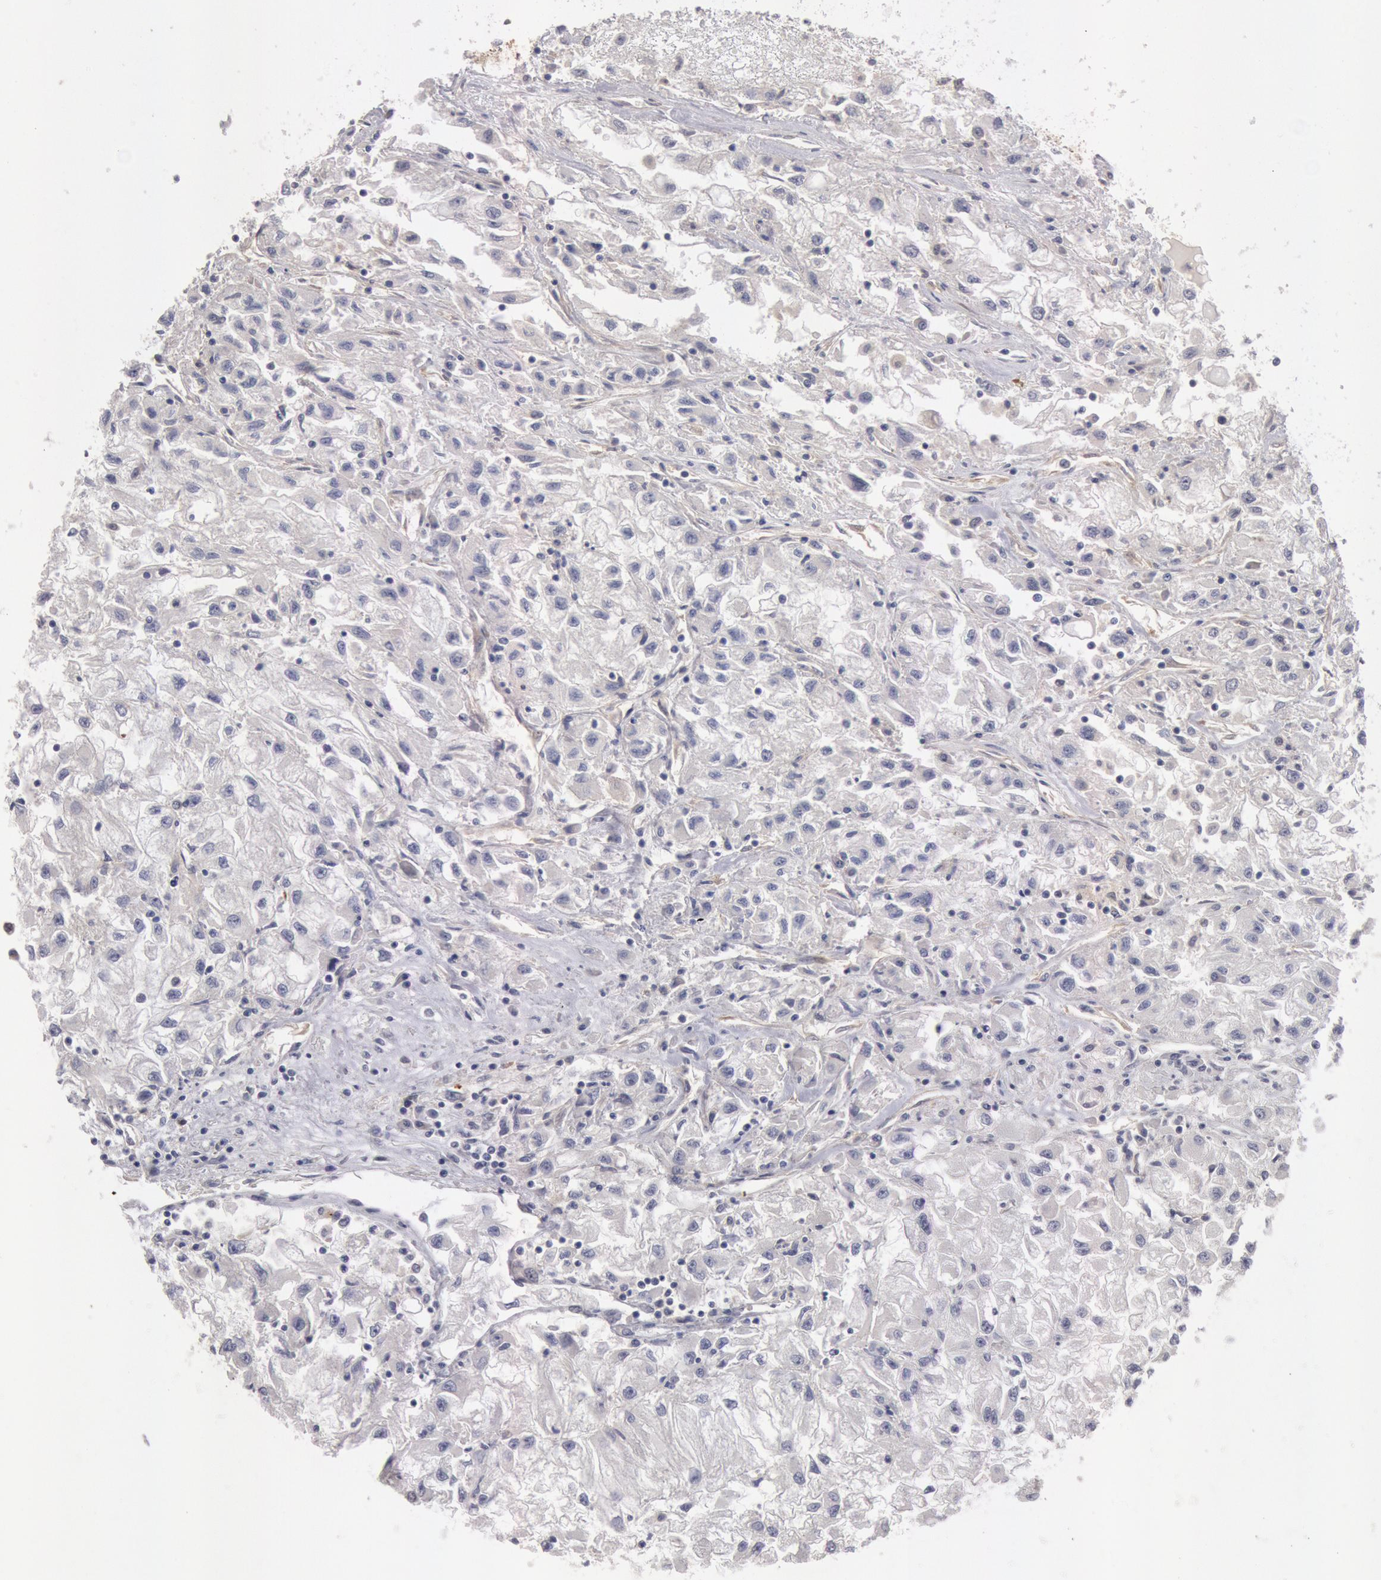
{"staining": {"intensity": "negative", "quantity": "none", "location": "none"}, "tissue": "renal cancer", "cell_type": "Tumor cells", "image_type": "cancer", "snomed": [{"axis": "morphology", "description": "Adenocarcinoma, NOS"}, {"axis": "topography", "description": "Kidney"}], "caption": "An immunohistochemistry micrograph of renal adenocarcinoma is shown. There is no staining in tumor cells of renal adenocarcinoma.", "gene": "DNAJA1", "patient": {"sex": "male", "age": 59}}